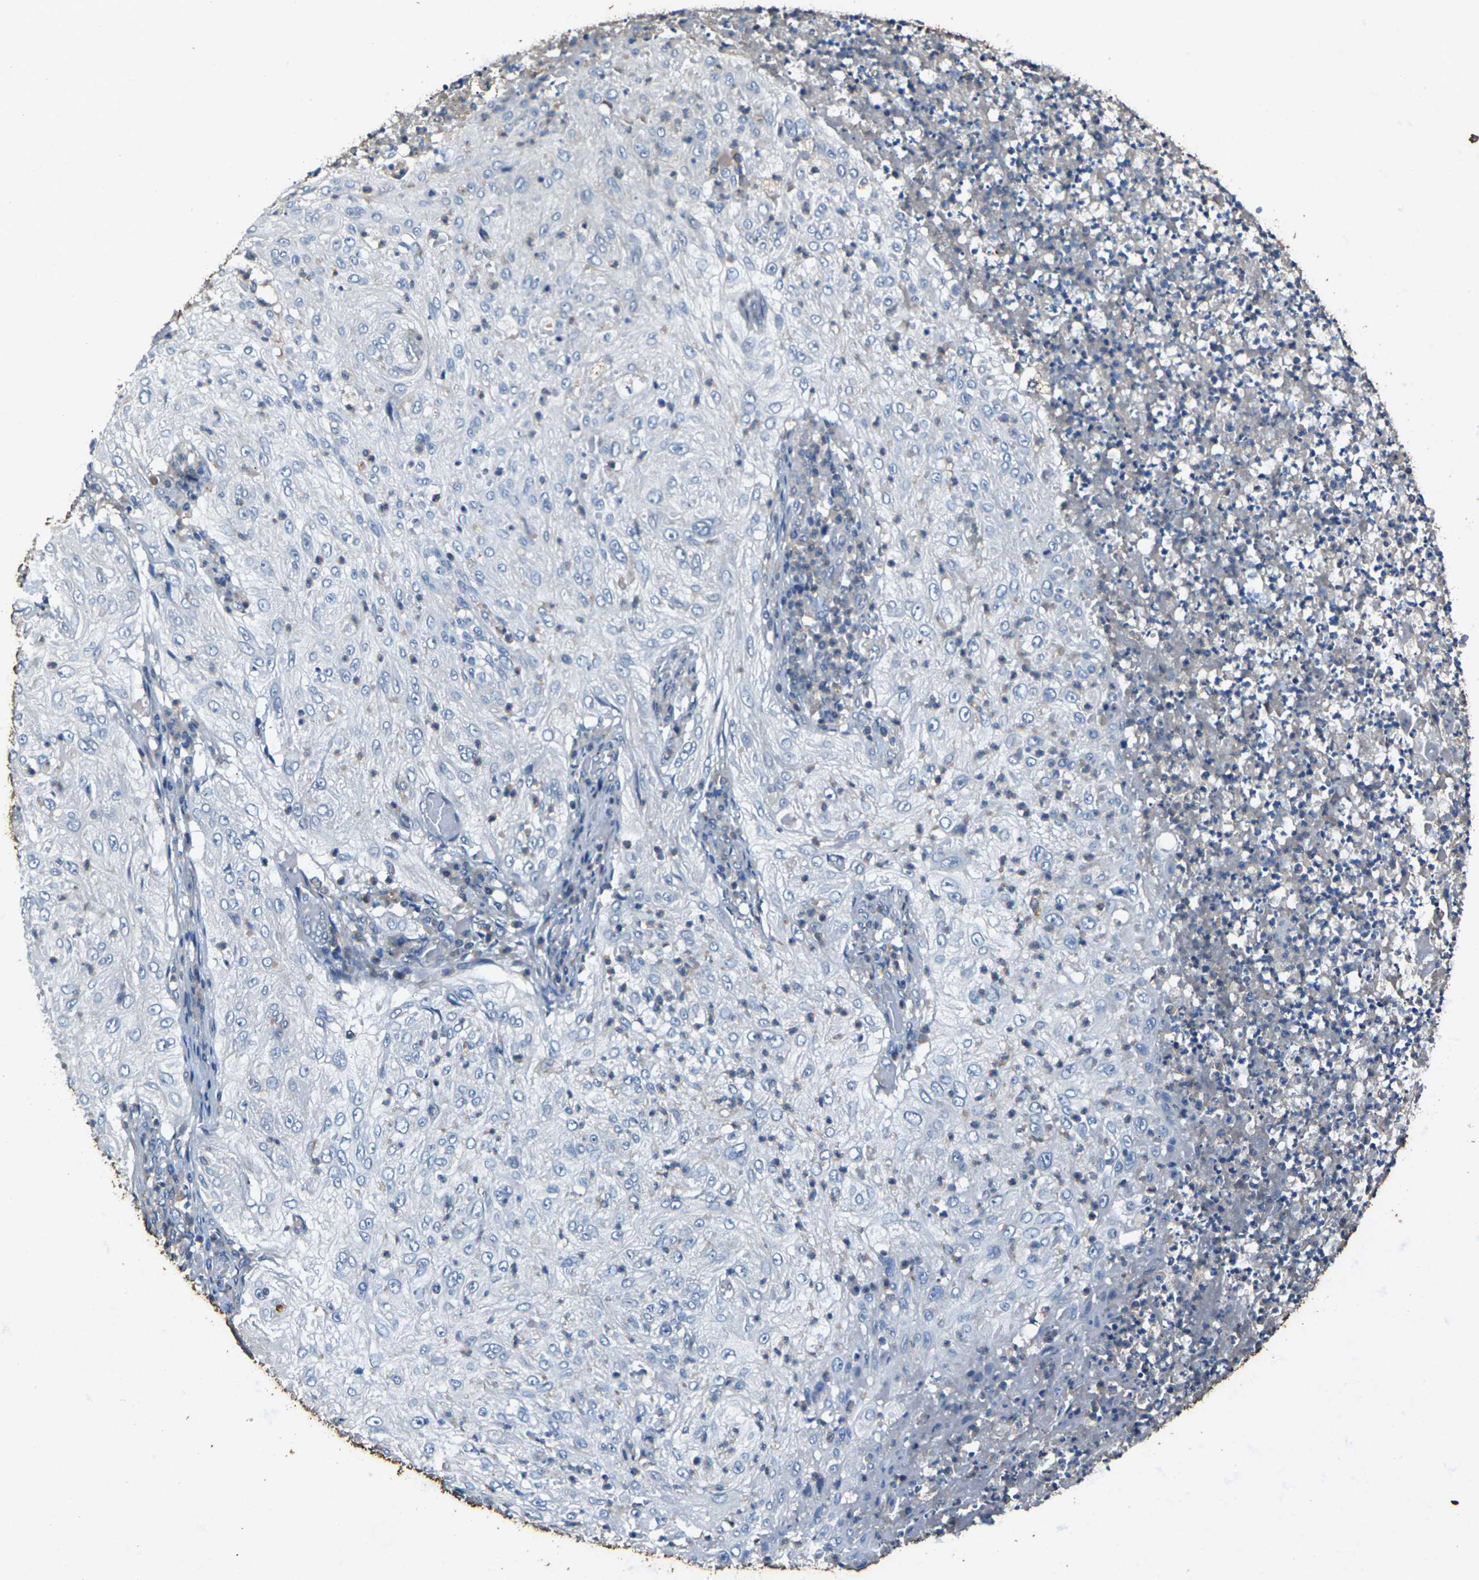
{"staining": {"intensity": "negative", "quantity": "none", "location": "none"}, "tissue": "lung cancer", "cell_type": "Tumor cells", "image_type": "cancer", "snomed": [{"axis": "morphology", "description": "Inflammation, NOS"}, {"axis": "morphology", "description": "Squamous cell carcinoma, NOS"}, {"axis": "topography", "description": "Lymph node"}, {"axis": "topography", "description": "Soft tissue"}, {"axis": "topography", "description": "Lung"}], "caption": "Tumor cells are negative for brown protein staining in lung cancer. (IHC, brightfield microscopy, high magnification).", "gene": "SIGLEC14", "patient": {"sex": "male", "age": 66}}